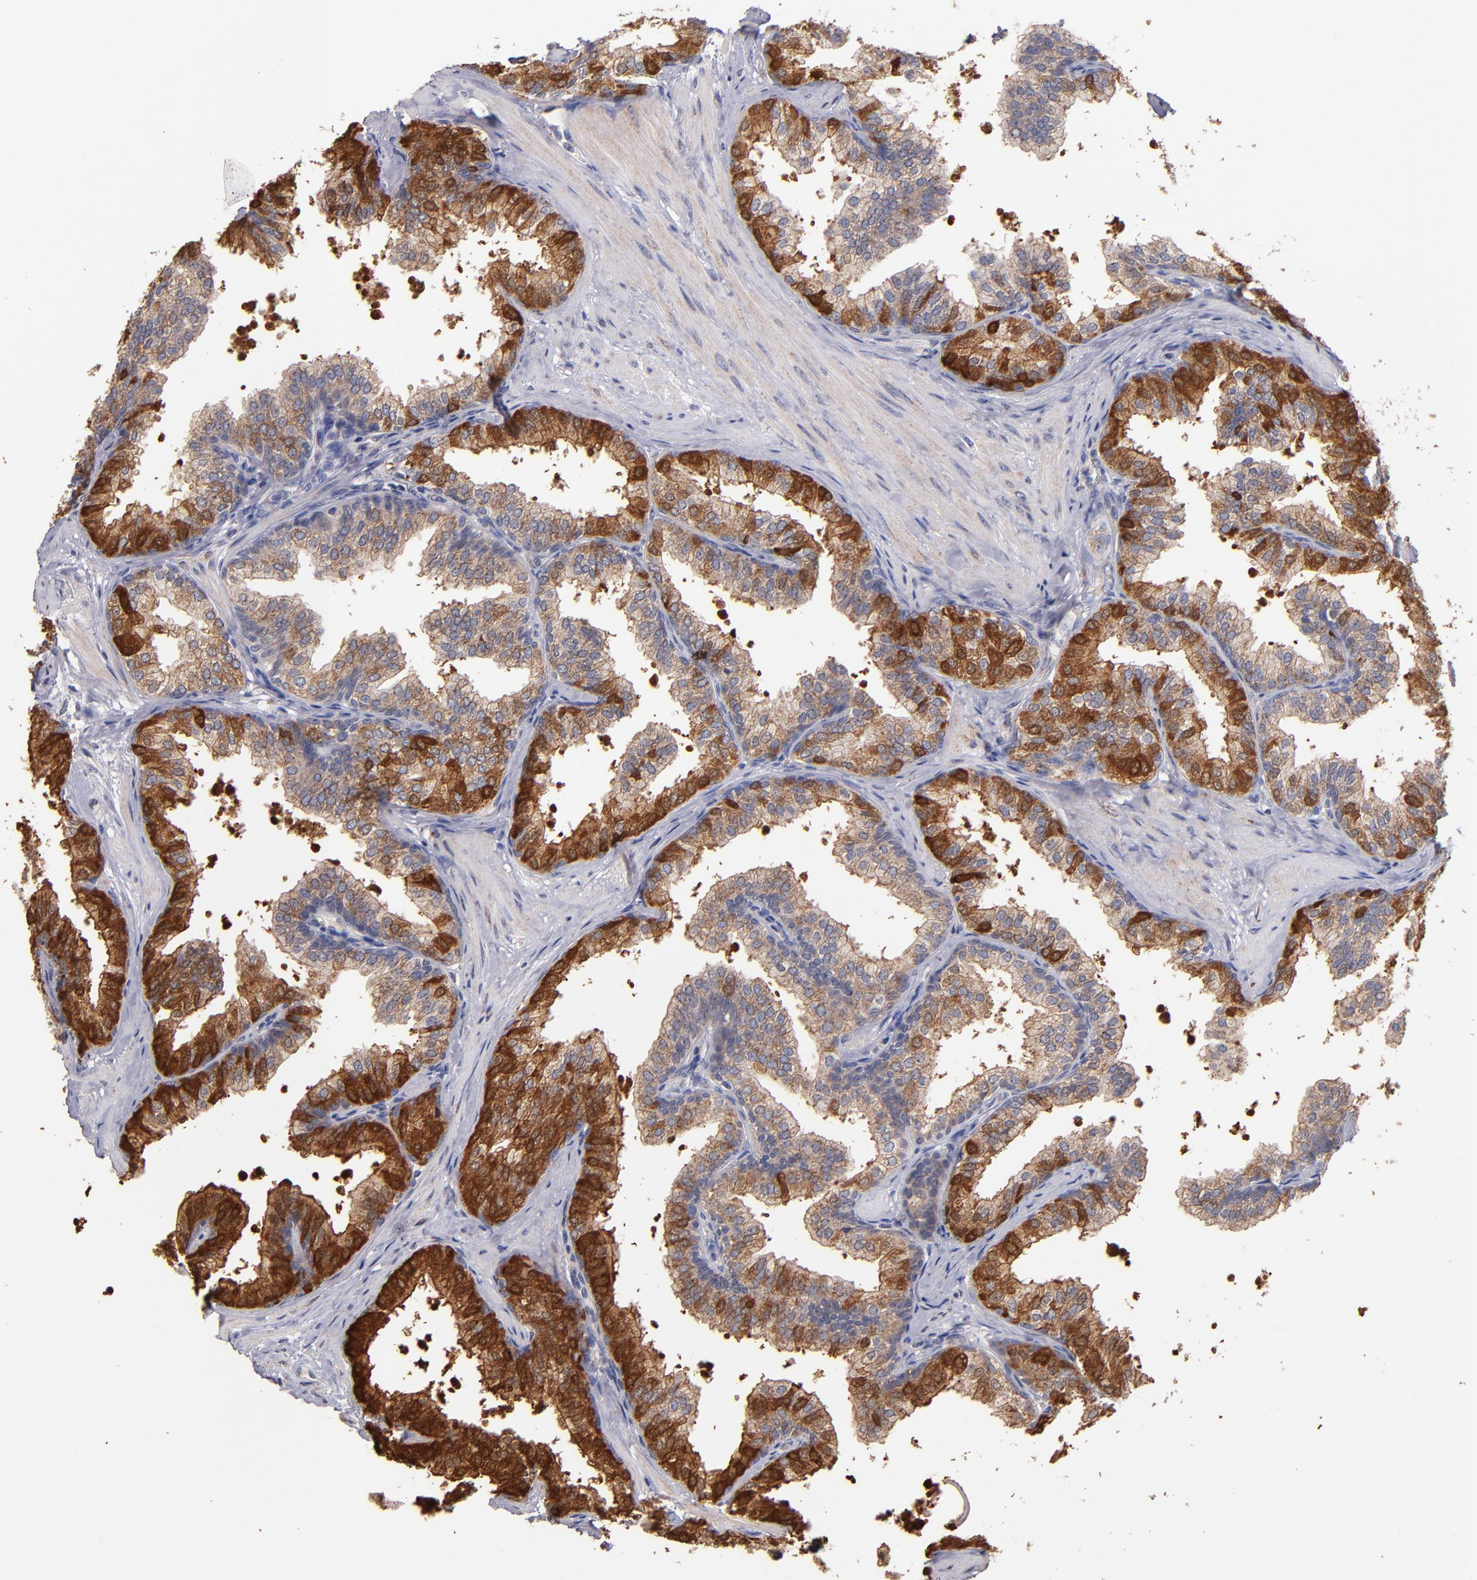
{"staining": {"intensity": "moderate", "quantity": "25%-75%", "location": "cytoplasmic/membranous,nuclear"}, "tissue": "prostate", "cell_type": "Glandular cells", "image_type": "normal", "snomed": [{"axis": "morphology", "description": "Normal tissue, NOS"}, {"axis": "topography", "description": "Prostate"}], "caption": "Protein analysis of normal prostate demonstrates moderate cytoplasmic/membranous,nuclear expression in about 25%-75% of glandular cells.", "gene": "DIABLO", "patient": {"sex": "male", "age": 60}}